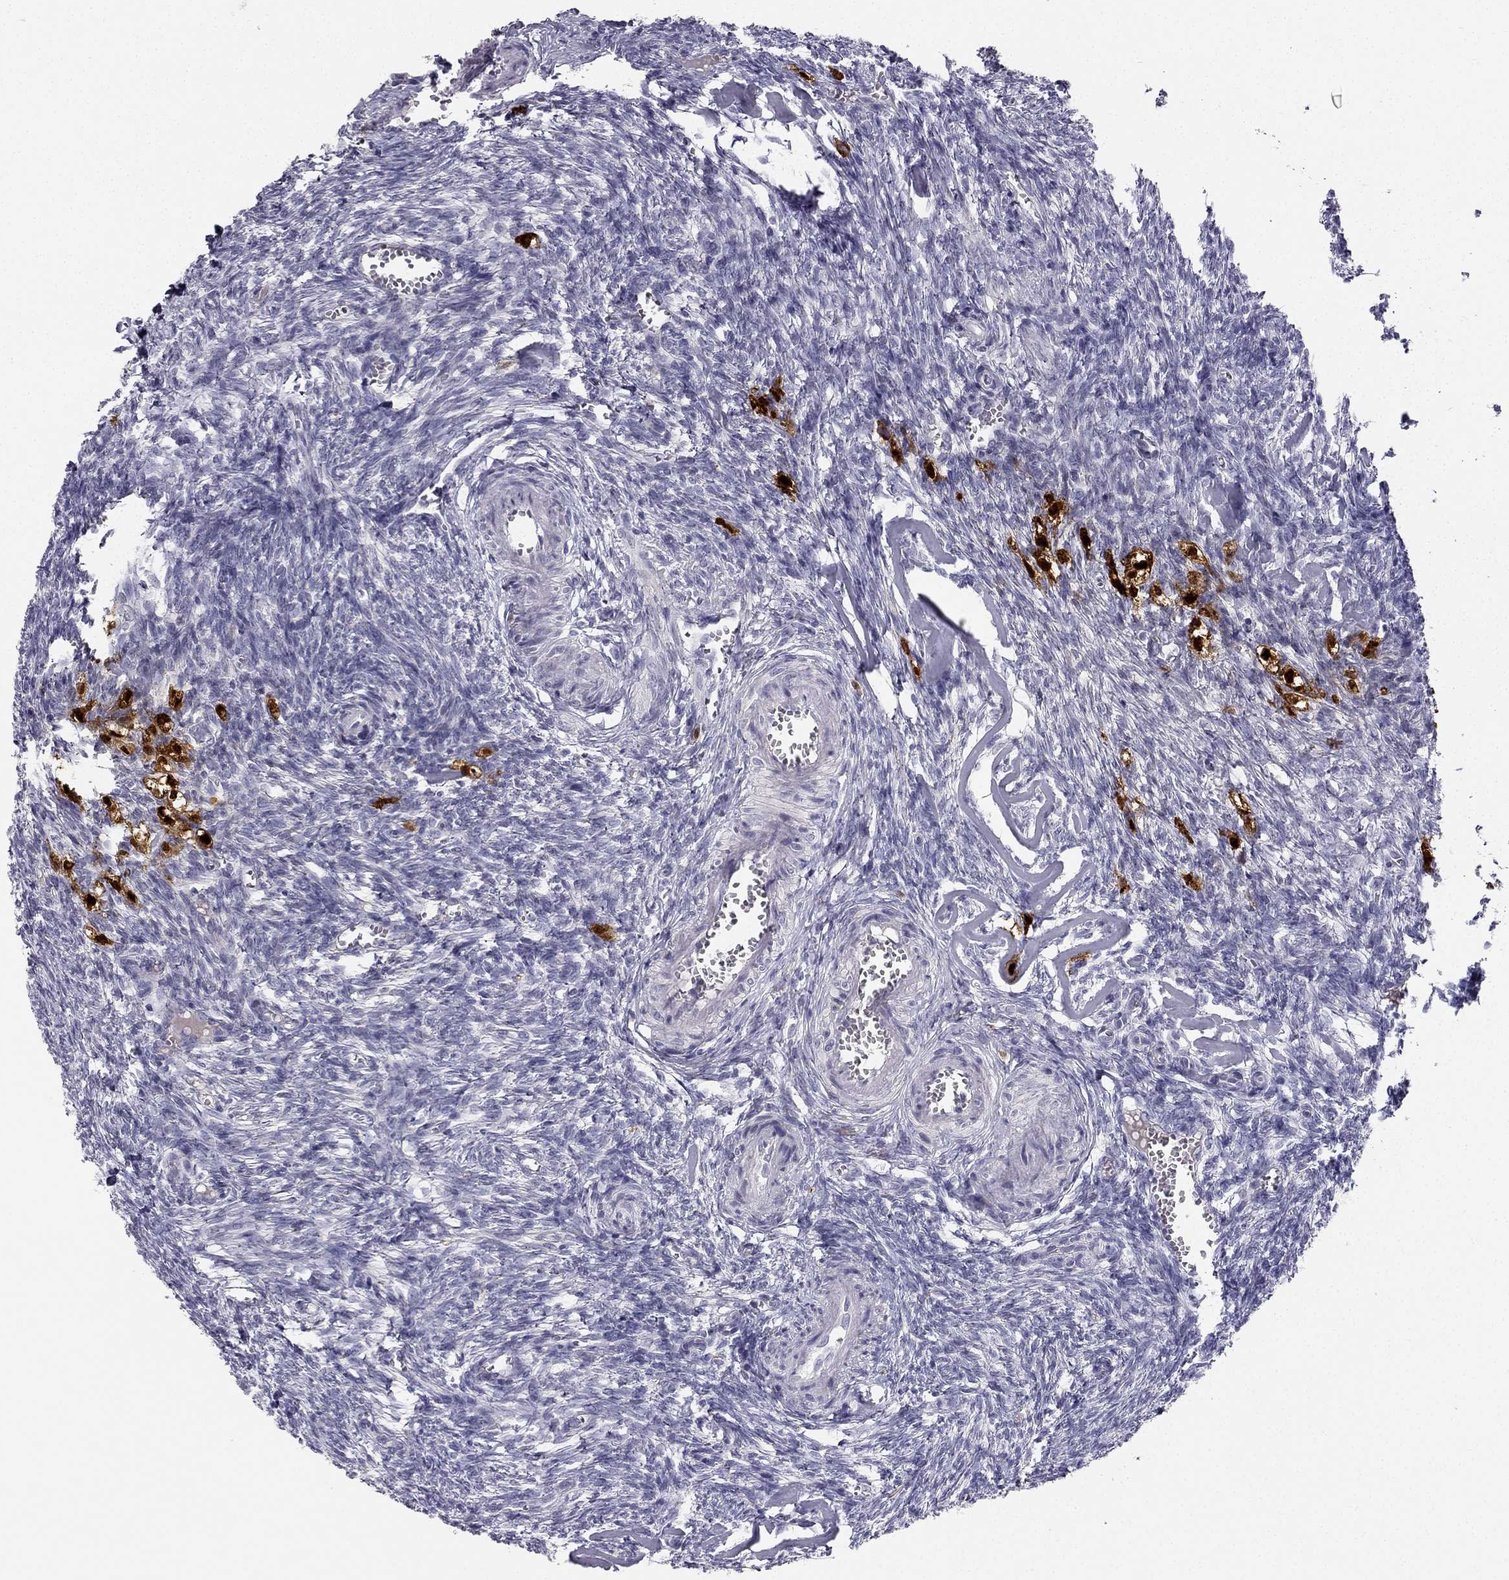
{"staining": {"intensity": "negative", "quantity": "none", "location": "none"}, "tissue": "ovary", "cell_type": "Follicle cells", "image_type": "normal", "snomed": [{"axis": "morphology", "description": "Normal tissue, NOS"}, {"axis": "topography", "description": "Ovary"}], "caption": "Immunohistochemistry (IHC) photomicrograph of normal ovary: human ovary stained with DAB demonstrates no significant protein positivity in follicle cells.", "gene": "CALB2", "patient": {"sex": "female", "age": 43}}